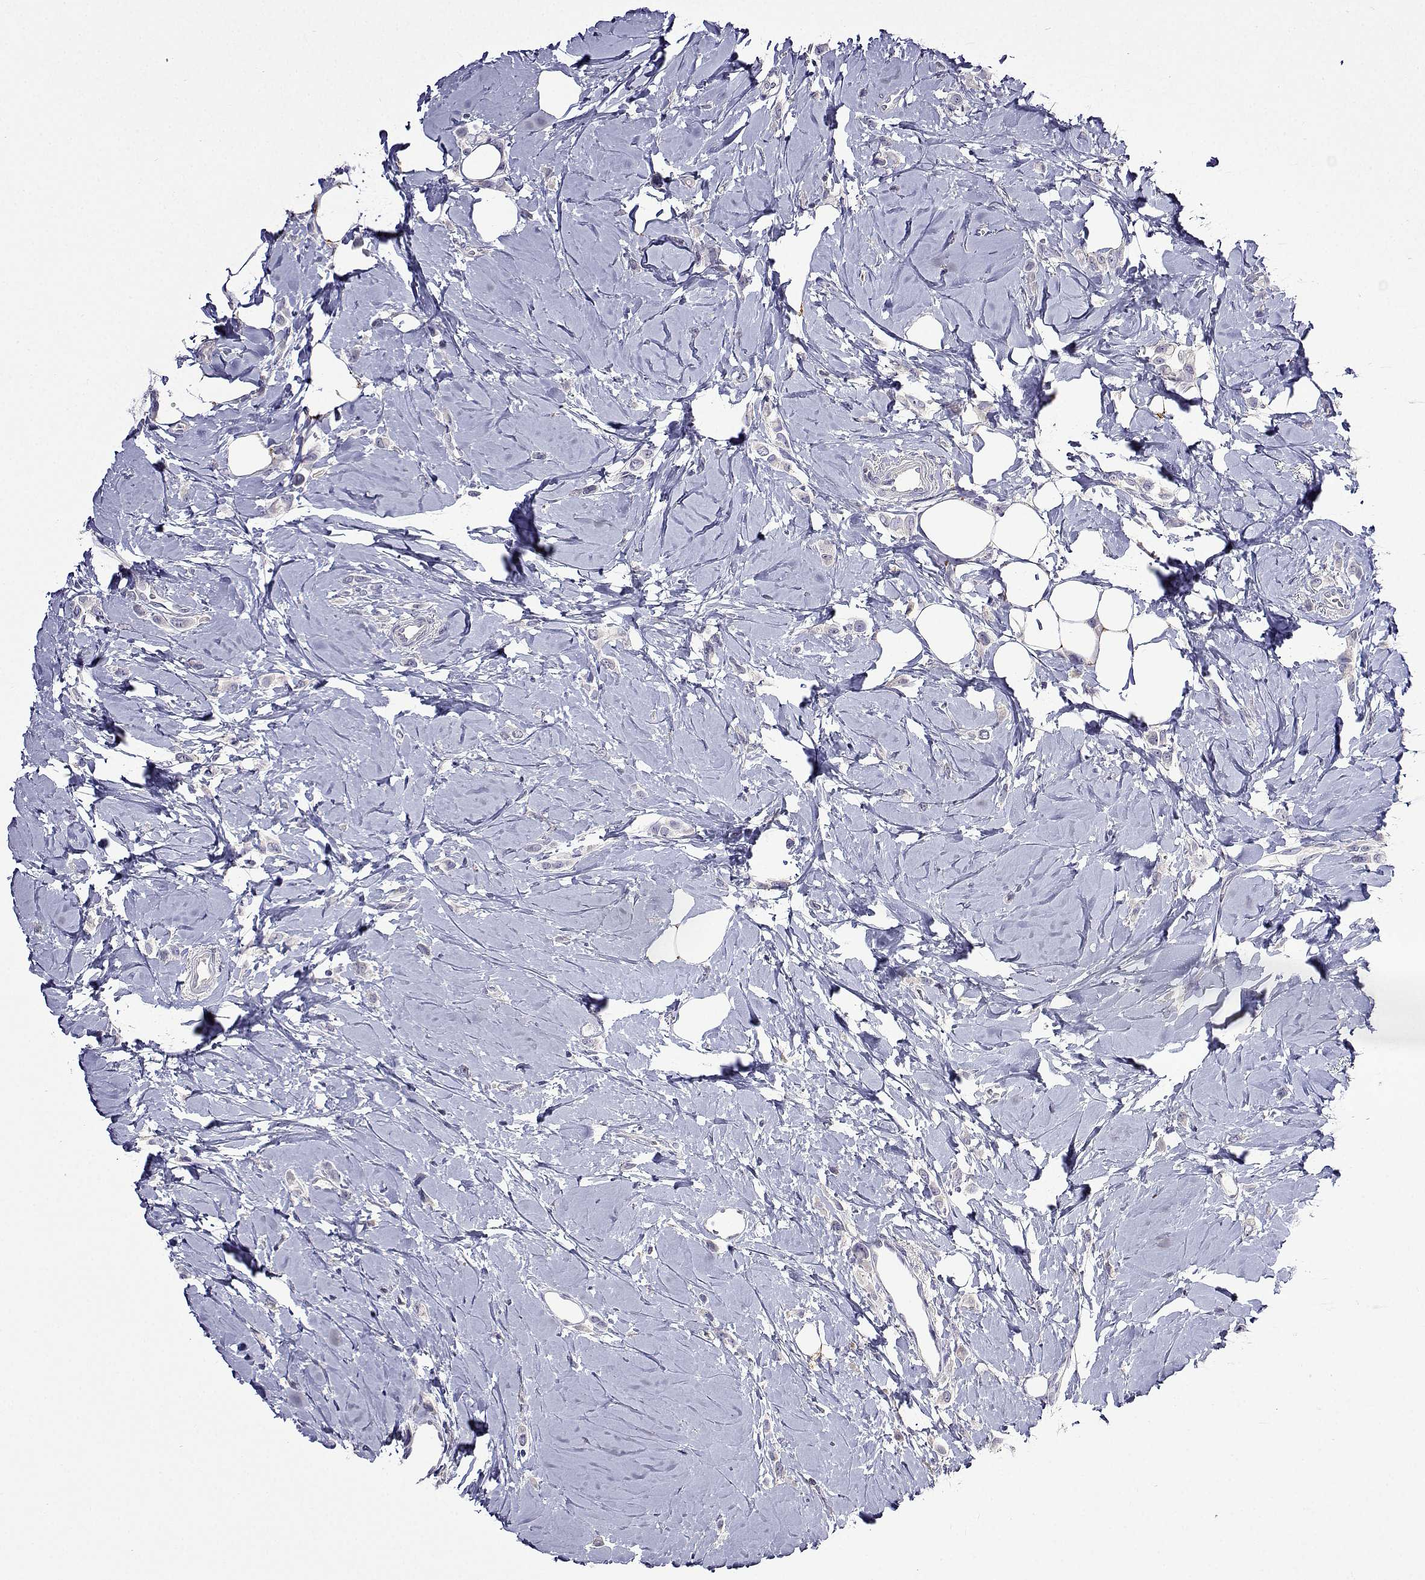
{"staining": {"intensity": "negative", "quantity": "none", "location": "none"}, "tissue": "breast cancer", "cell_type": "Tumor cells", "image_type": "cancer", "snomed": [{"axis": "morphology", "description": "Lobular carcinoma"}, {"axis": "topography", "description": "Breast"}], "caption": "The micrograph exhibits no staining of tumor cells in breast cancer. Nuclei are stained in blue.", "gene": "SULT2A1", "patient": {"sex": "female", "age": 66}}